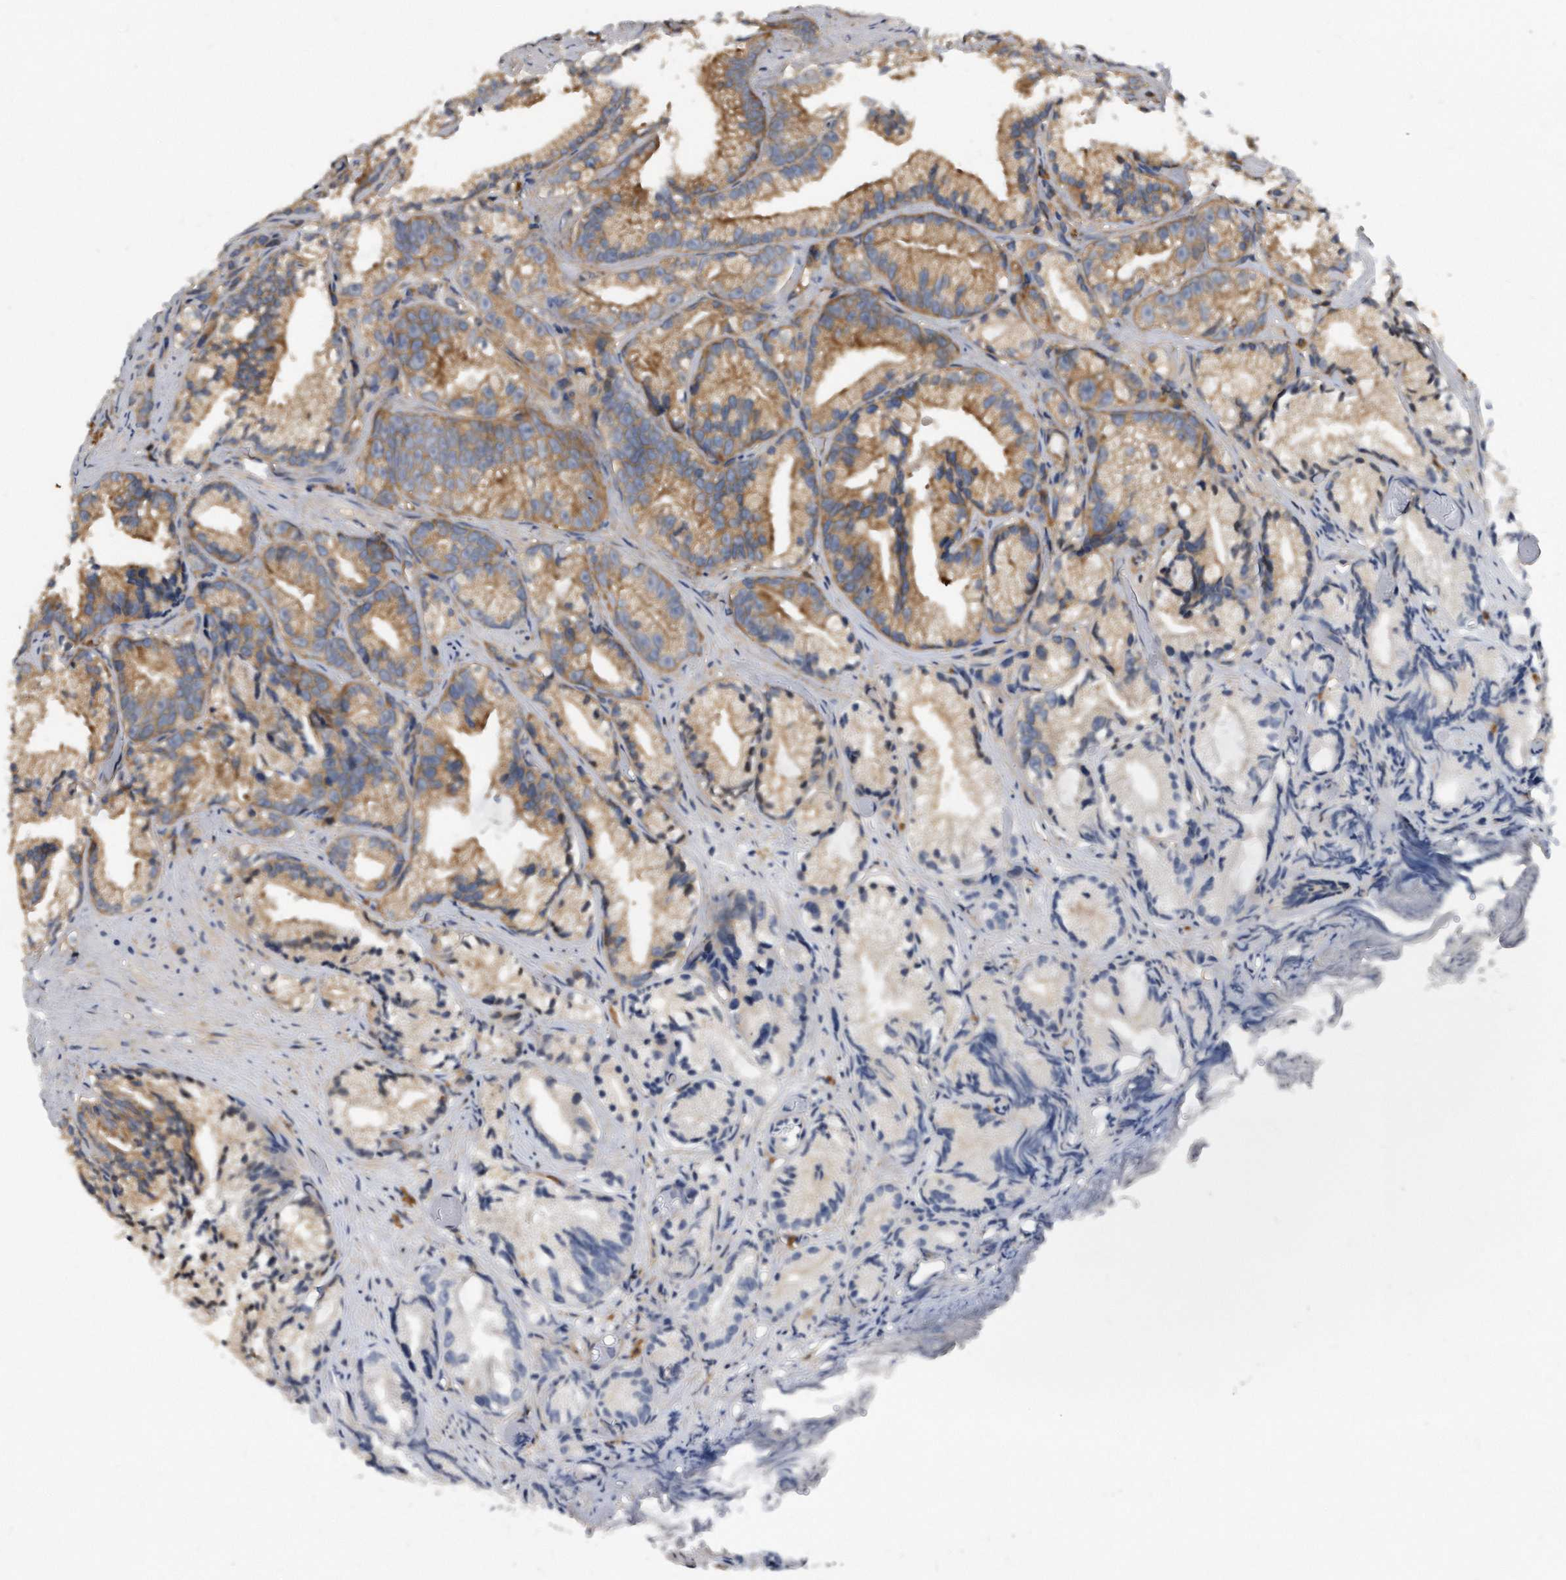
{"staining": {"intensity": "moderate", "quantity": "25%-75%", "location": "cytoplasmic/membranous"}, "tissue": "prostate cancer", "cell_type": "Tumor cells", "image_type": "cancer", "snomed": [{"axis": "morphology", "description": "Adenocarcinoma, Low grade"}, {"axis": "topography", "description": "Prostate"}], "caption": "Prostate cancer (adenocarcinoma (low-grade)) tissue displays moderate cytoplasmic/membranous staining in approximately 25%-75% of tumor cells, visualized by immunohistochemistry.", "gene": "ATG5", "patient": {"sex": "male", "age": 89}}